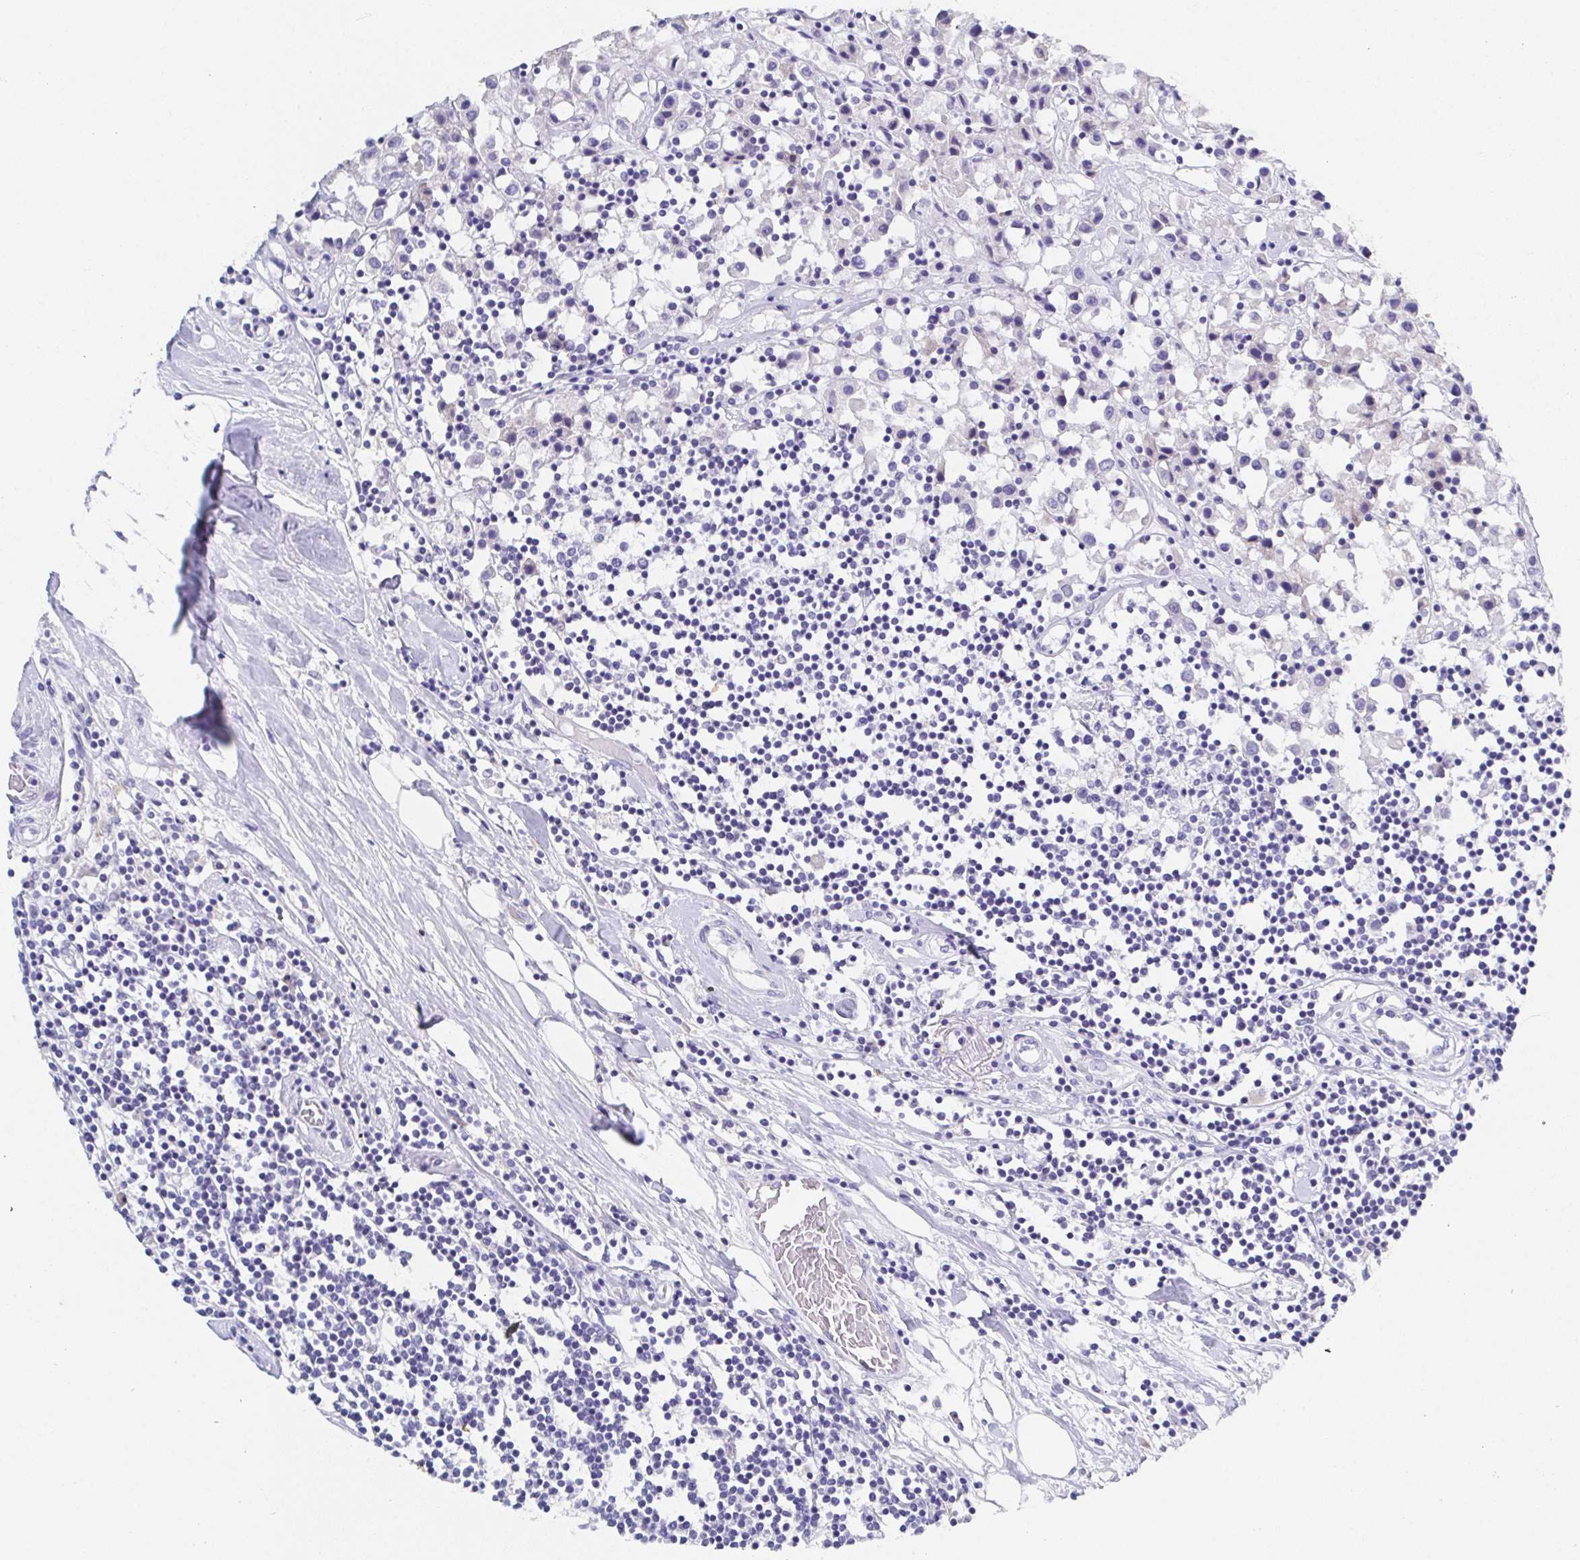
{"staining": {"intensity": "negative", "quantity": "none", "location": "none"}, "tissue": "breast cancer", "cell_type": "Tumor cells", "image_type": "cancer", "snomed": [{"axis": "morphology", "description": "Duct carcinoma"}, {"axis": "topography", "description": "Breast"}], "caption": "Protein analysis of breast cancer (infiltrating ductal carcinoma) demonstrates no significant staining in tumor cells.", "gene": "SSC4D", "patient": {"sex": "female", "age": 61}}